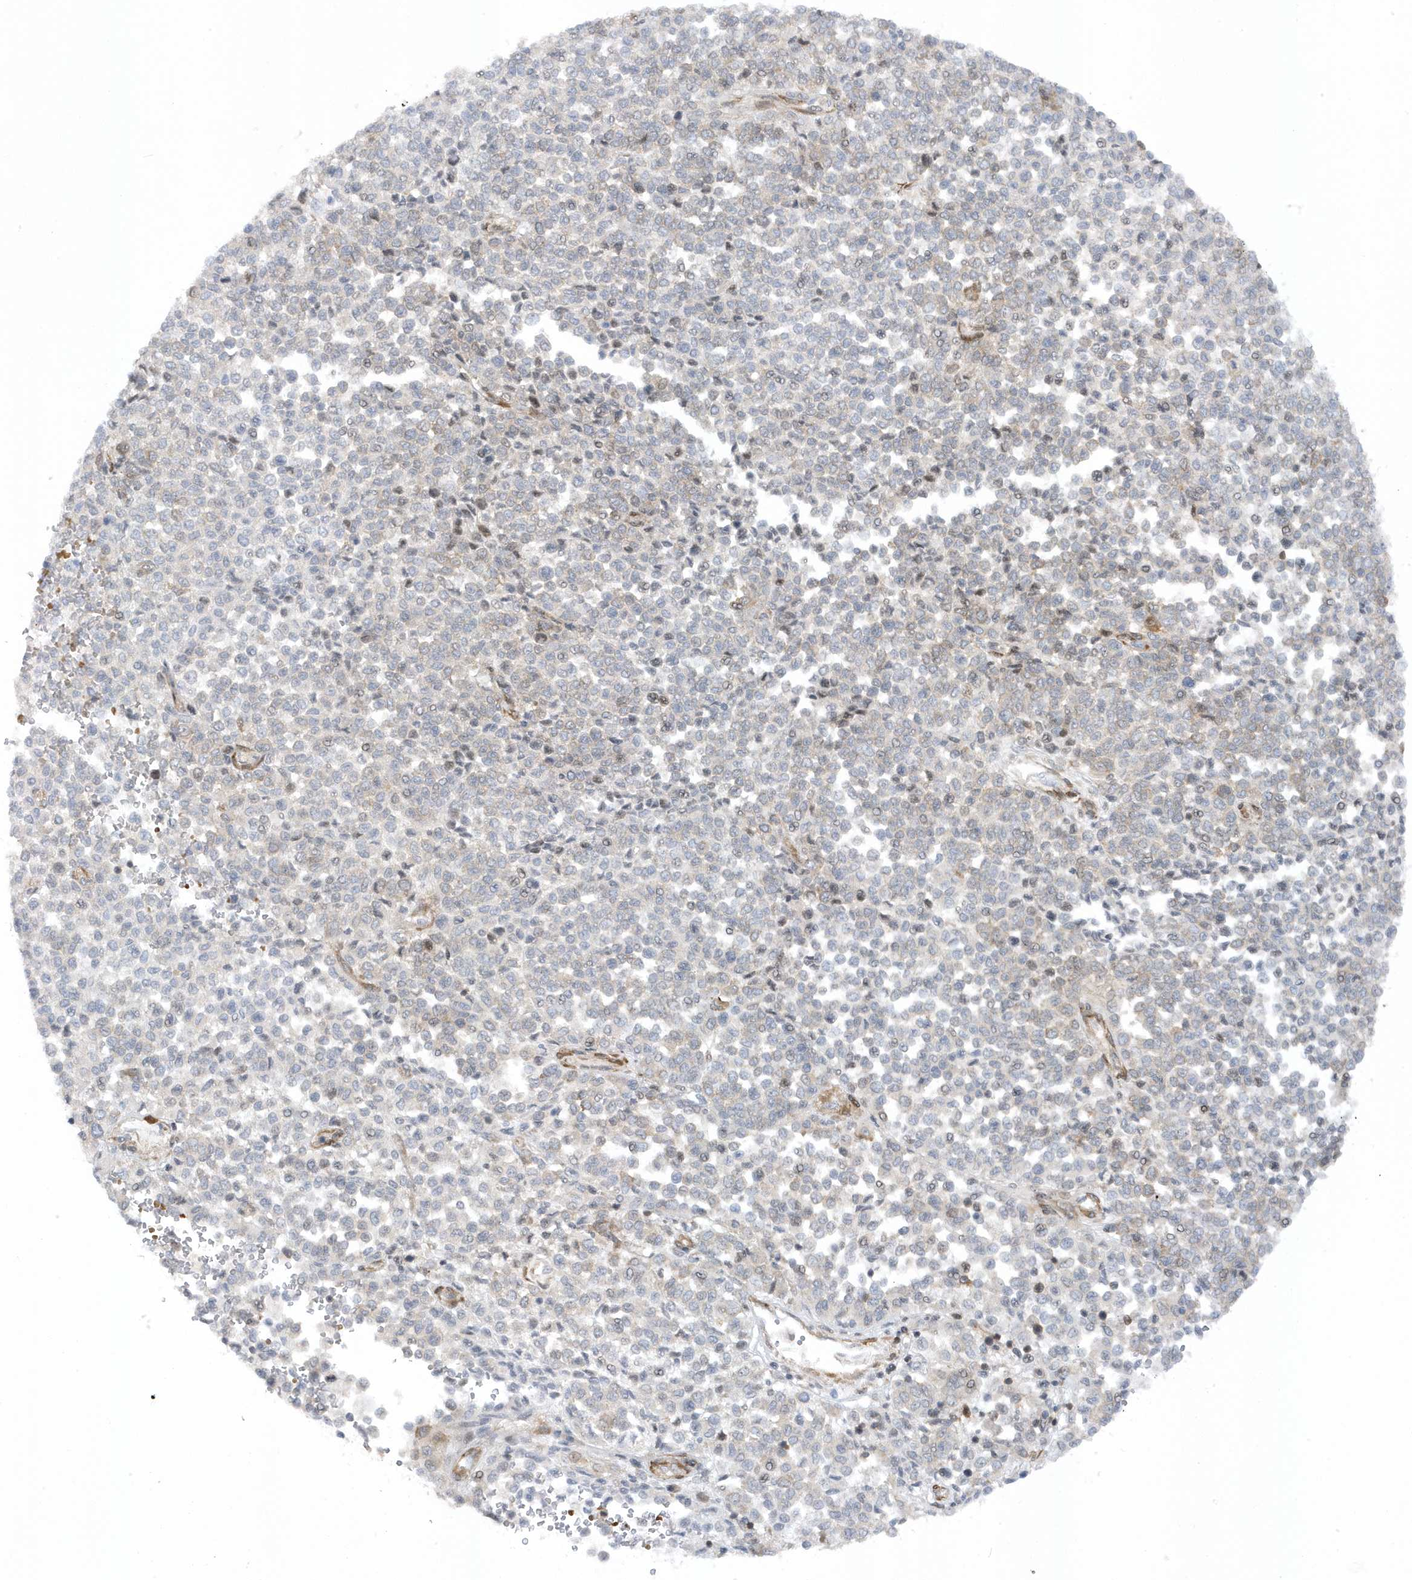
{"staining": {"intensity": "negative", "quantity": "none", "location": "none"}, "tissue": "melanoma", "cell_type": "Tumor cells", "image_type": "cancer", "snomed": [{"axis": "morphology", "description": "Malignant melanoma, Metastatic site"}, {"axis": "topography", "description": "Pancreas"}], "caption": "A photomicrograph of human melanoma is negative for staining in tumor cells. (Brightfield microscopy of DAB immunohistochemistry at high magnification).", "gene": "MAP7D3", "patient": {"sex": "female", "age": 30}}